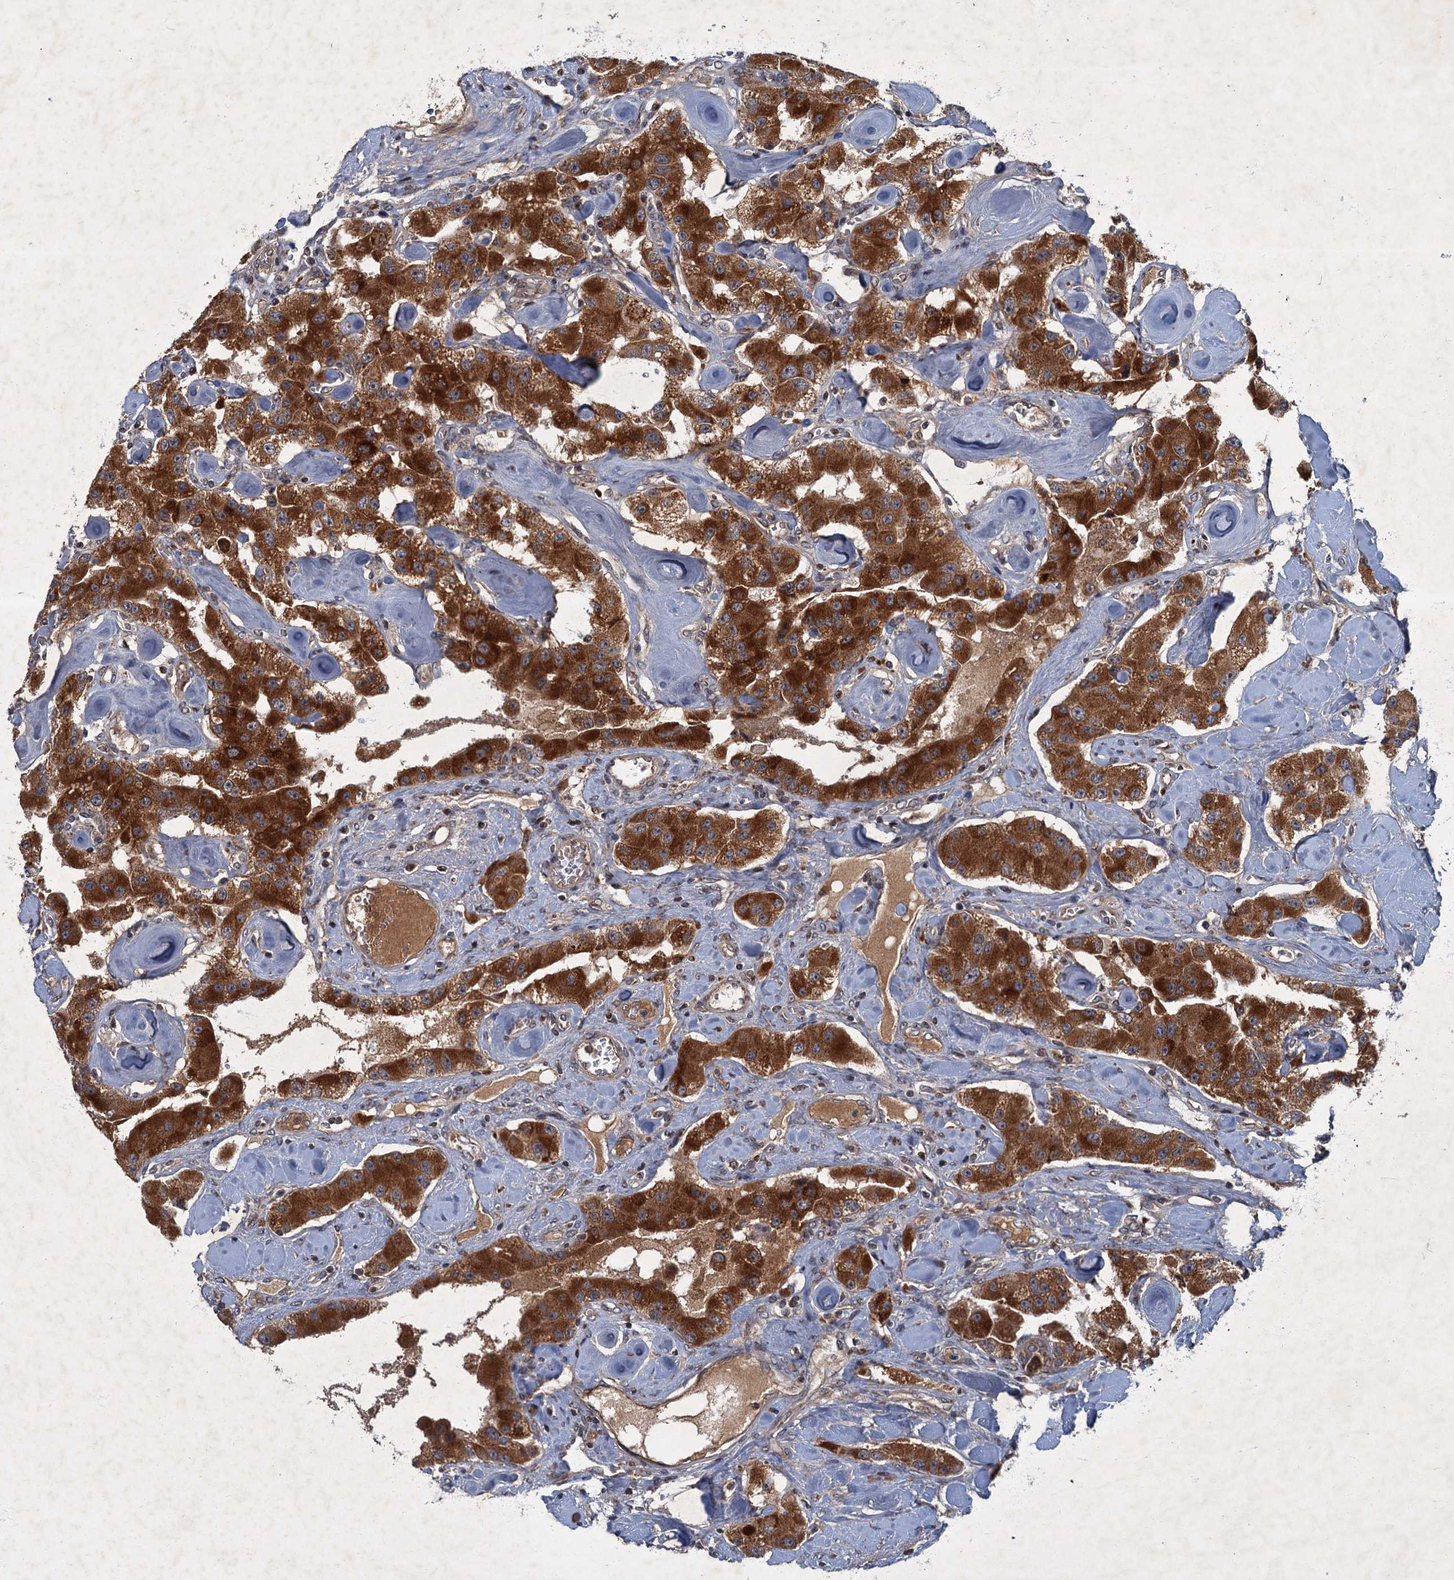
{"staining": {"intensity": "strong", "quantity": ">75%", "location": "cytoplasmic/membranous"}, "tissue": "carcinoid", "cell_type": "Tumor cells", "image_type": "cancer", "snomed": [{"axis": "morphology", "description": "Carcinoid, malignant, NOS"}, {"axis": "topography", "description": "Pancreas"}], "caption": "Carcinoid stained with DAB immunohistochemistry (IHC) reveals high levels of strong cytoplasmic/membranous positivity in about >75% of tumor cells. (Brightfield microscopy of DAB IHC at high magnification).", "gene": "SLC11A2", "patient": {"sex": "male", "age": 41}}